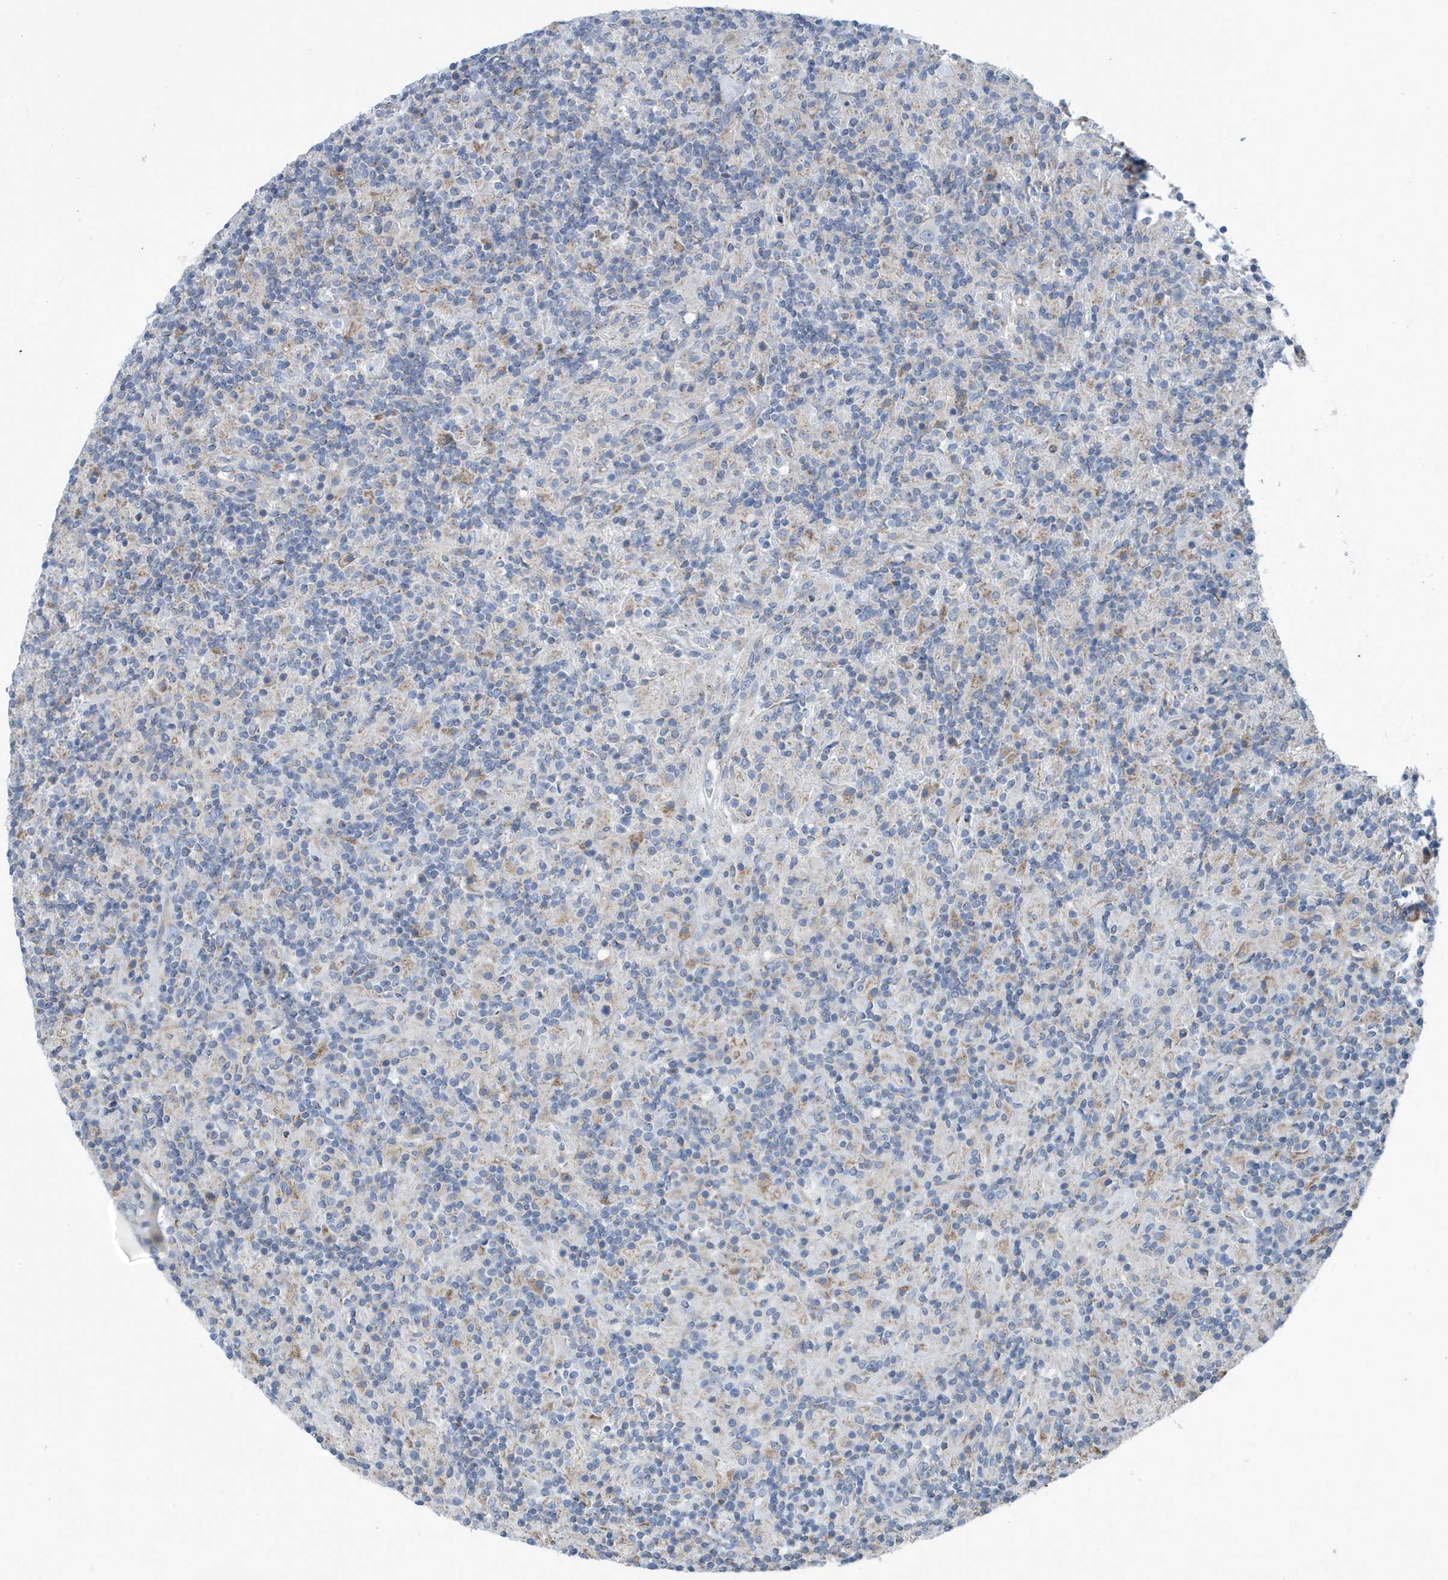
{"staining": {"intensity": "negative", "quantity": "none", "location": "none"}, "tissue": "lymphoma", "cell_type": "Tumor cells", "image_type": "cancer", "snomed": [{"axis": "morphology", "description": "Hodgkin's disease, NOS"}, {"axis": "topography", "description": "Lymph node"}], "caption": "DAB (3,3'-diaminobenzidine) immunohistochemical staining of human lymphoma shows no significant expression in tumor cells.", "gene": "PPM1M", "patient": {"sex": "male", "age": 70}}